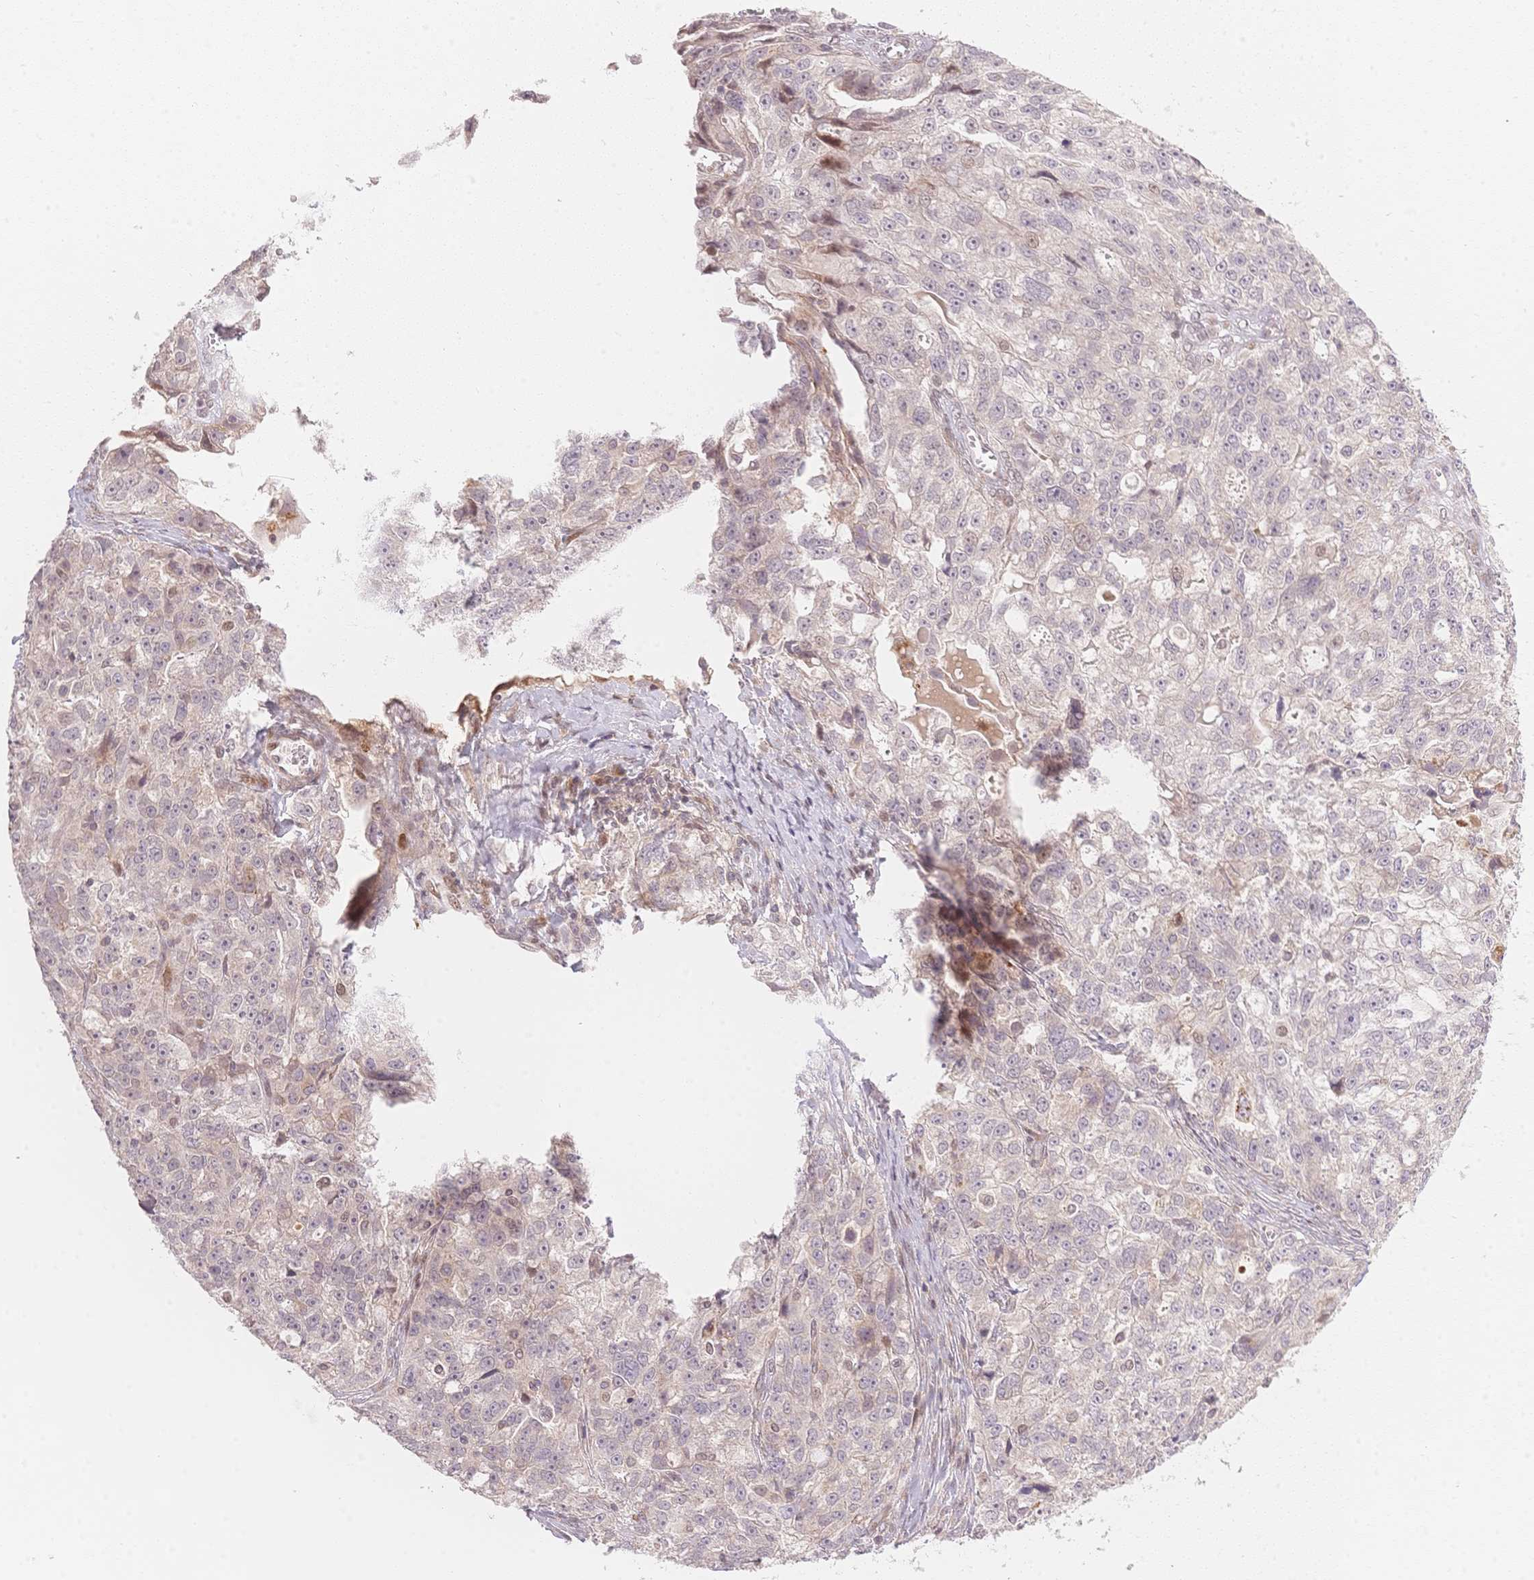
{"staining": {"intensity": "negative", "quantity": "none", "location": "none"}, "tissue": "ovarian cancer", "cell_type": "Tumor cells", "image_type": "cancer", "snomed": [{"axis": "morphology", "description": "Cystadenocarcinoma, serous, NOS"}, {"axis": "topography", "description": "Ovary"}], "caption": "This is an immunohistochemistry micrograph of human ovarian serous cystadenocarcinoma. There is no staining in tumor cells.", "gene": "STK39", "patient": {"sex": "female", "age": 51}}